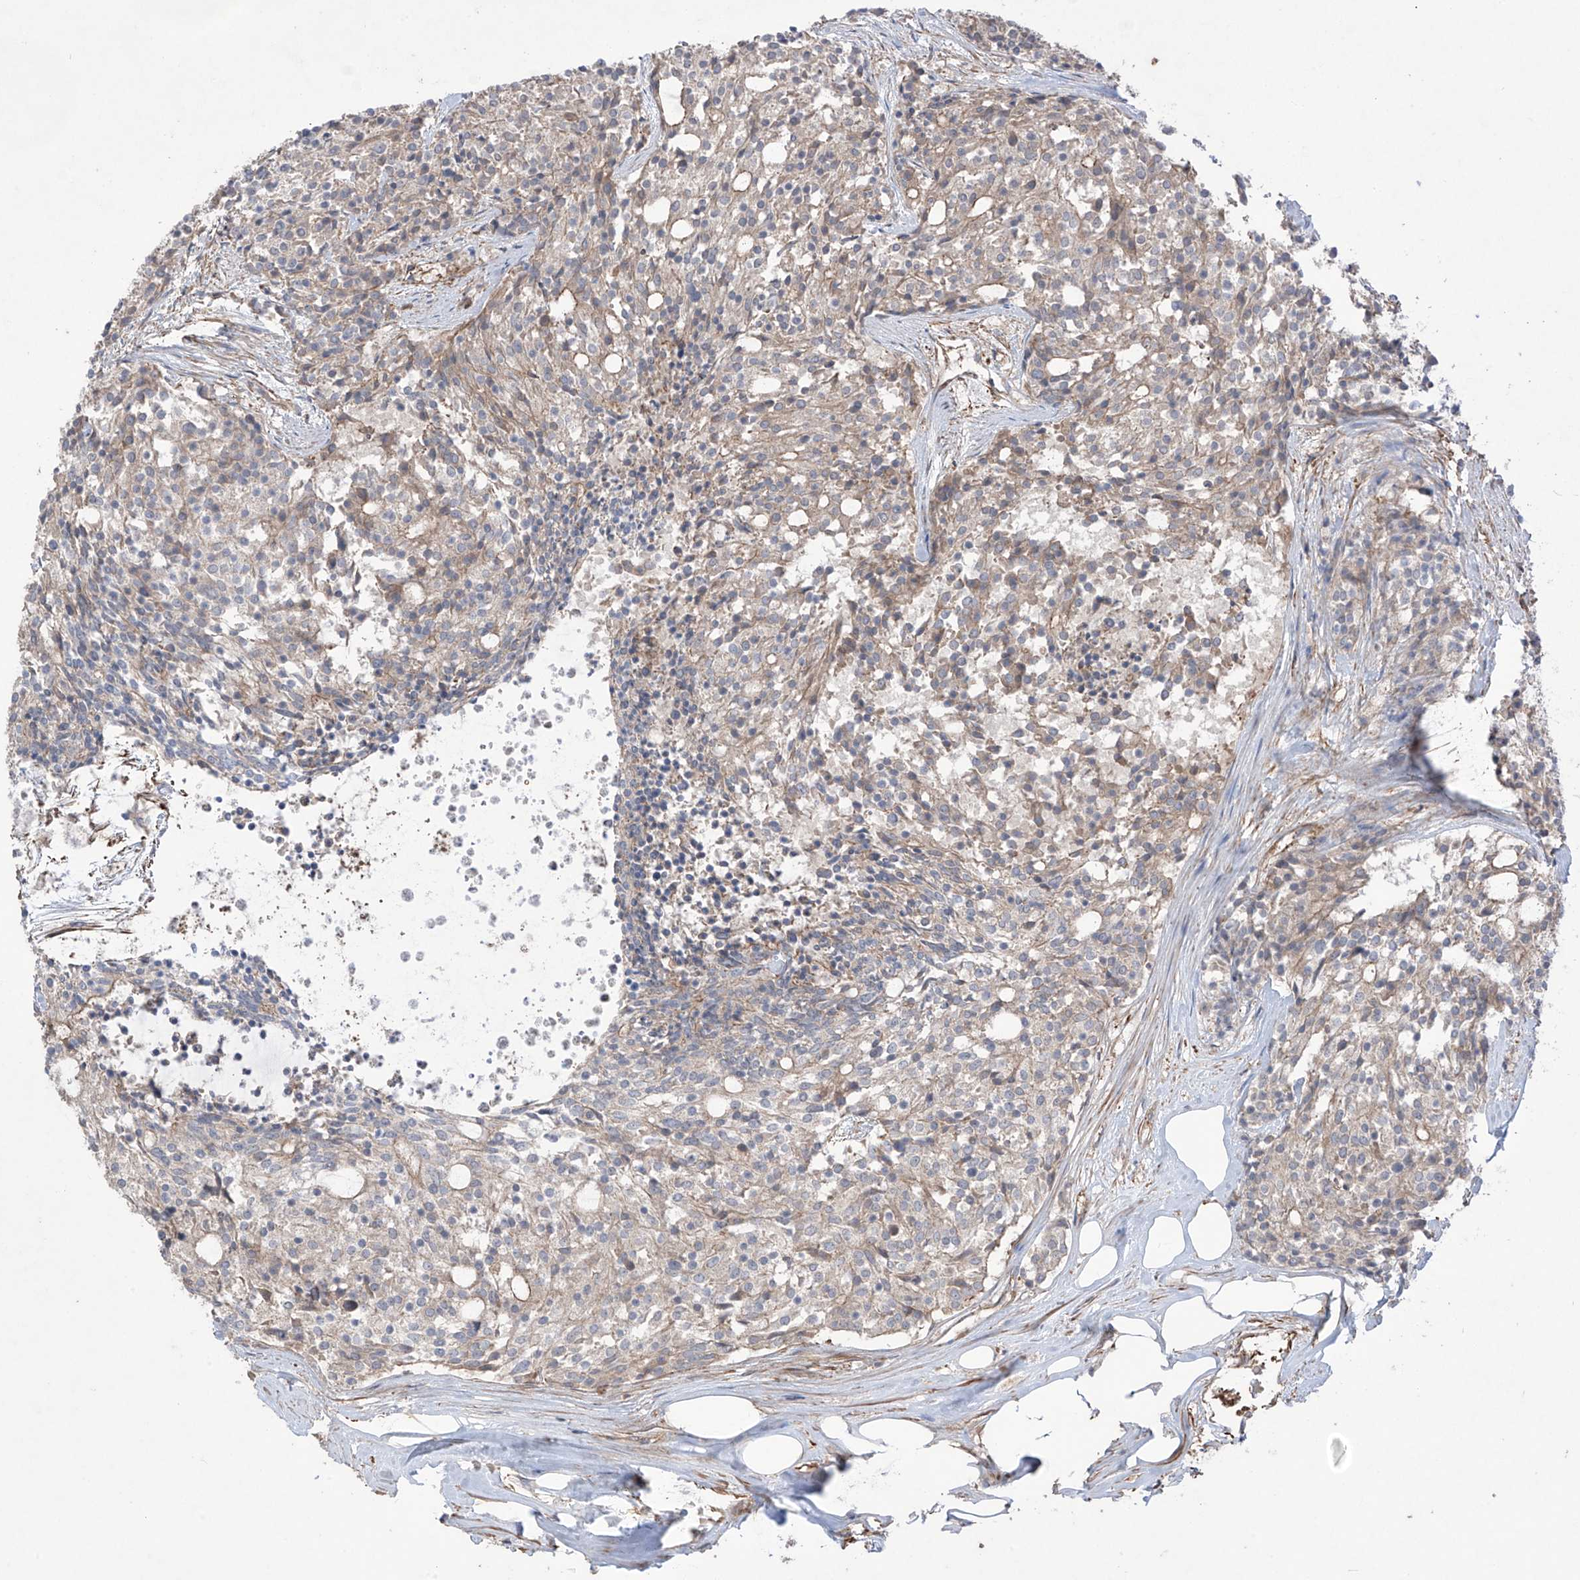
{"staining": {"intensity": "weak", "quantity": "<25%", "location": "cytoplasmic/membranous"}, "tissue": "carcinoid", "cell_type": "Tumor cells", "image_type": "cancer", "snomed": [{"axis": "morphology", "description": "Carcinoid, malignant, NOS"}, {"axis": "topography", "description": "Pancreas"}], "caption": "This is an immunohistochemistry photomicrograph of carcinoid (malignant). There is no staining in tumor cells.", "gene": "TRMU", "patient": {"sex": "female", "age": 54}}